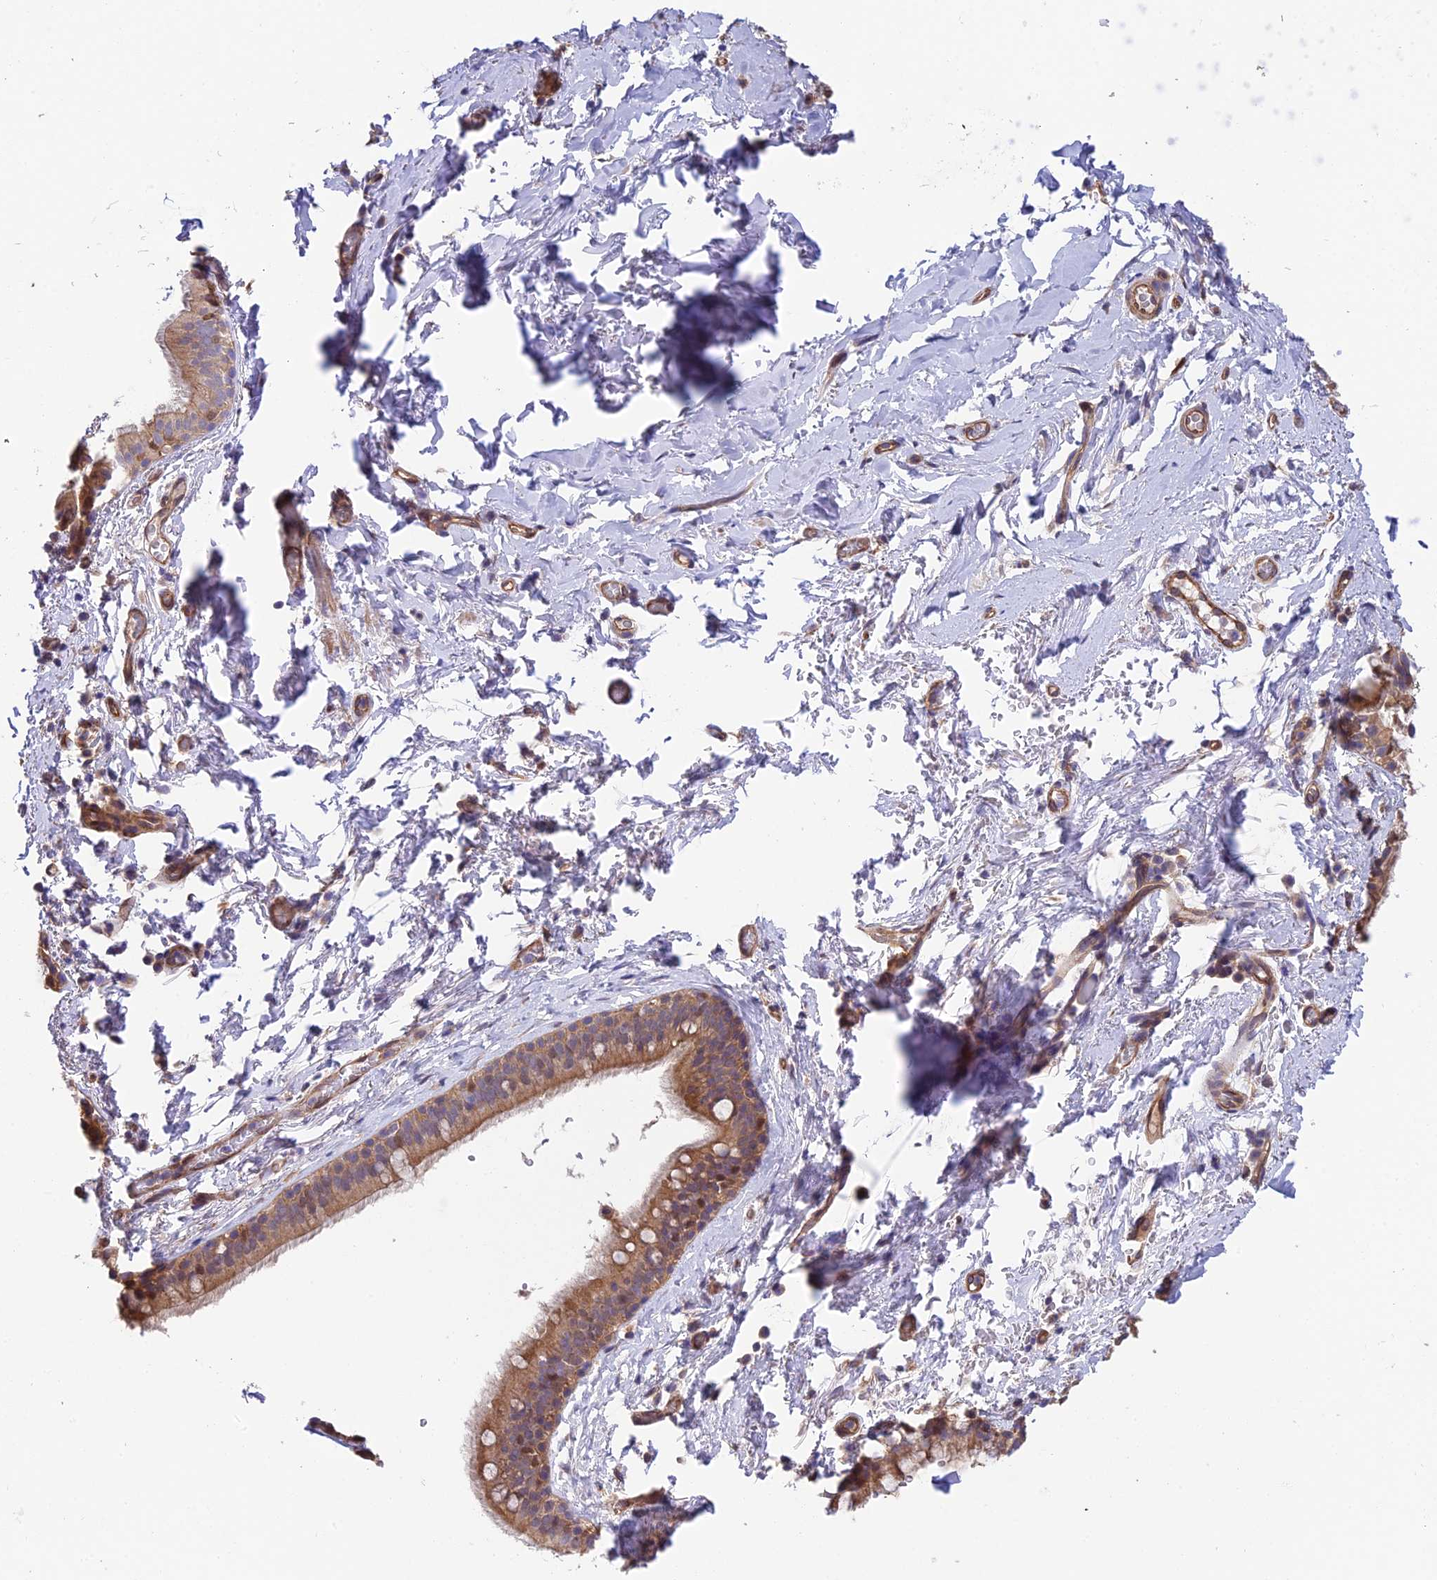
{"staining": {"intensity": "weak", "quantity": "25%-75%", "location": "cytoplasmic/membranous"}, "tissue": "adipose tissue", "cell_type": "Adipocytes", "image_type": "normal", "snomed": [{"axis": "morphology", "description": "Normal tissue, NOS"}, {"axis": "topography", "description": "Lymph node"}, {"axis": "topography", "description": "Bronchus"}], "caption": "Protein staining by IHC demonstrates weak cytoplasmic/membranous positivity in approximately 25%-75% of adipocytes in normal adipose tissue. (brown staining indicates protein expression, while blue staining denotes nuclei).", "gene": "QRFP", "patient": {"sex": "male", "age": 63}}